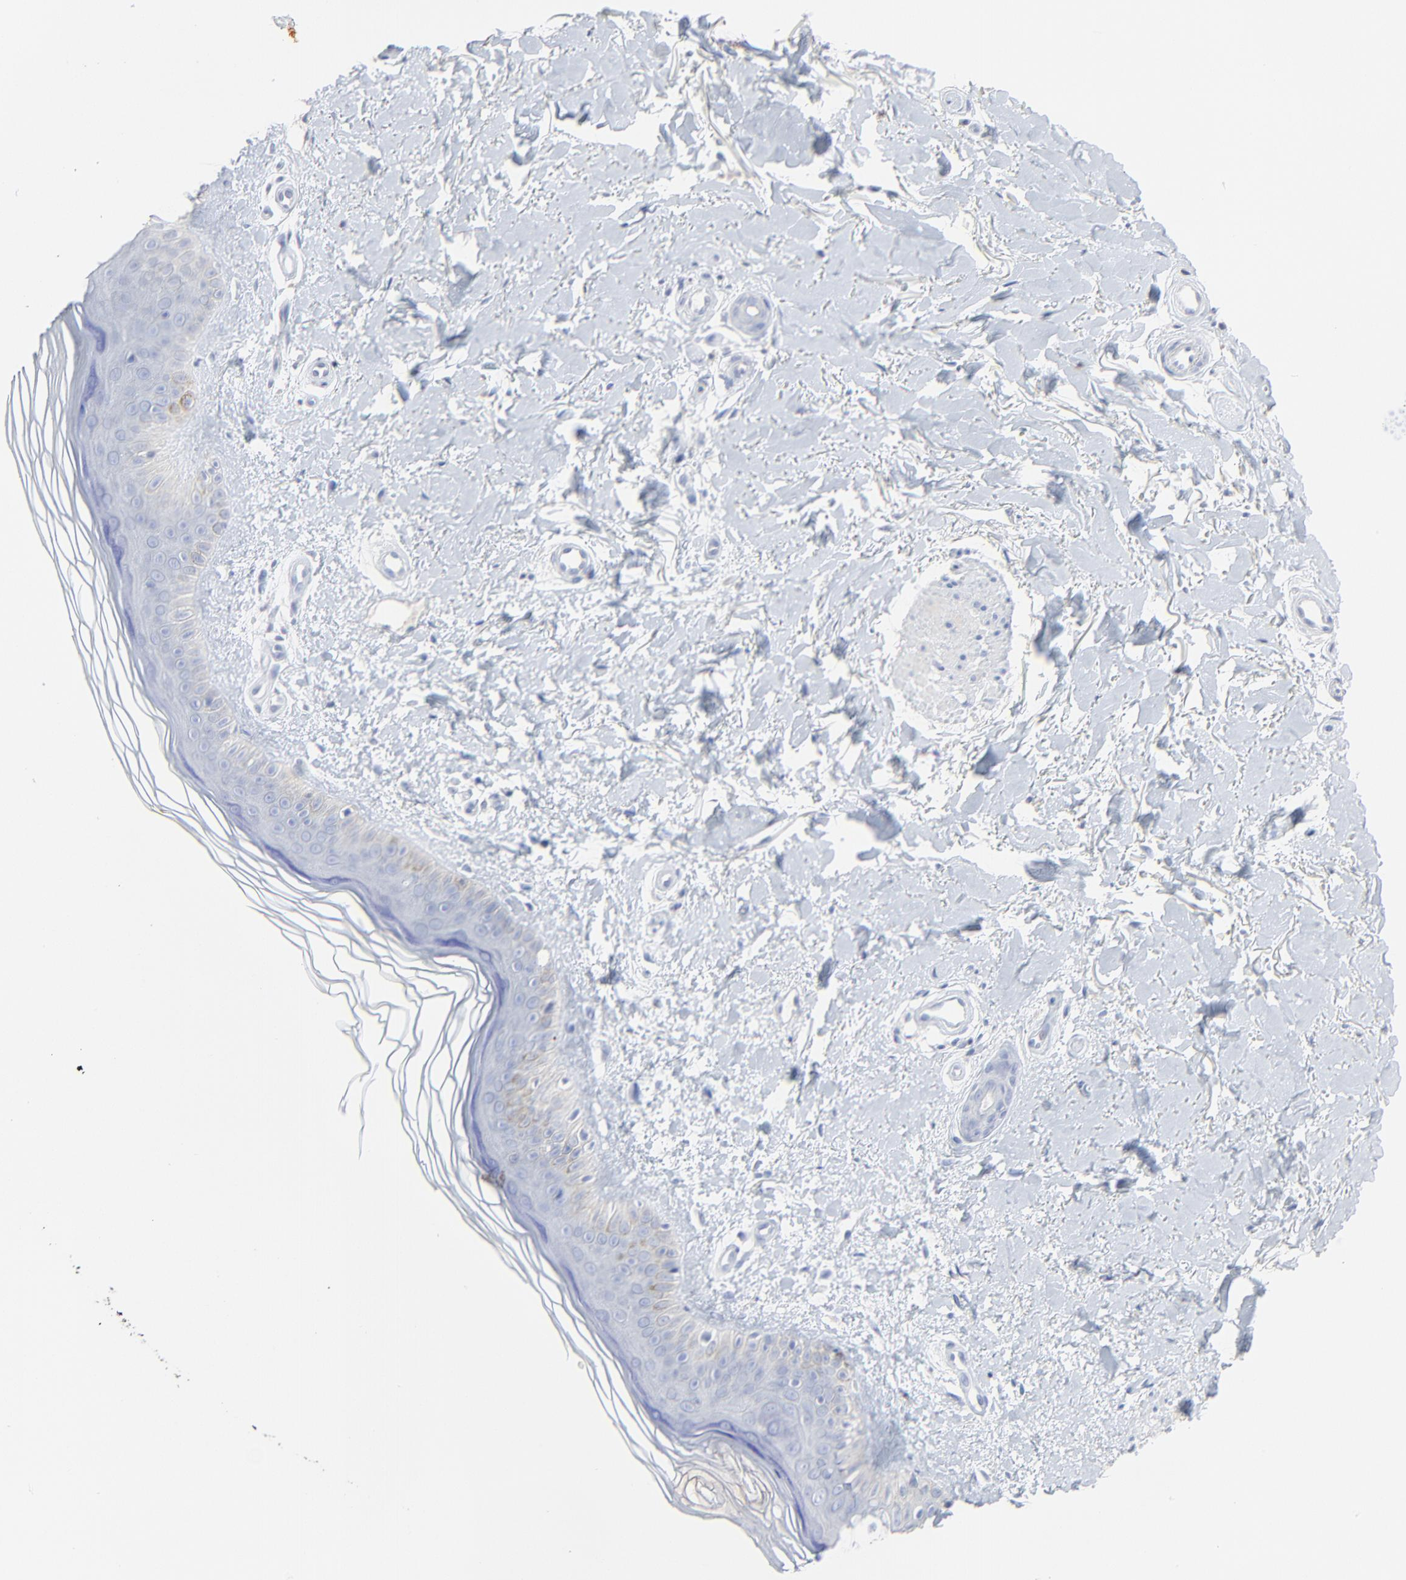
{"staining": {"intensity": "negative", "quantity": "none", "location": "none"}, "tissue": "skin", "cell_type": "Fibroblasts", "image_type": "normal", "snomed": [{"axis": "morphology", "description": "Normal tissue, NOS"}, {"axis": "topography", "description": "Skin"}], "caption": "Normal skin was stained to show a protein in brown. There is no significant positivity in fibroblasts. The staining was performed using DAB to visualize the protein expression in brown, while the nuclei were stained in blue with hematoxylin (Magnification: 20x).", "gene": "LCN2", "patient": {"sex": "female", "age": 19}}